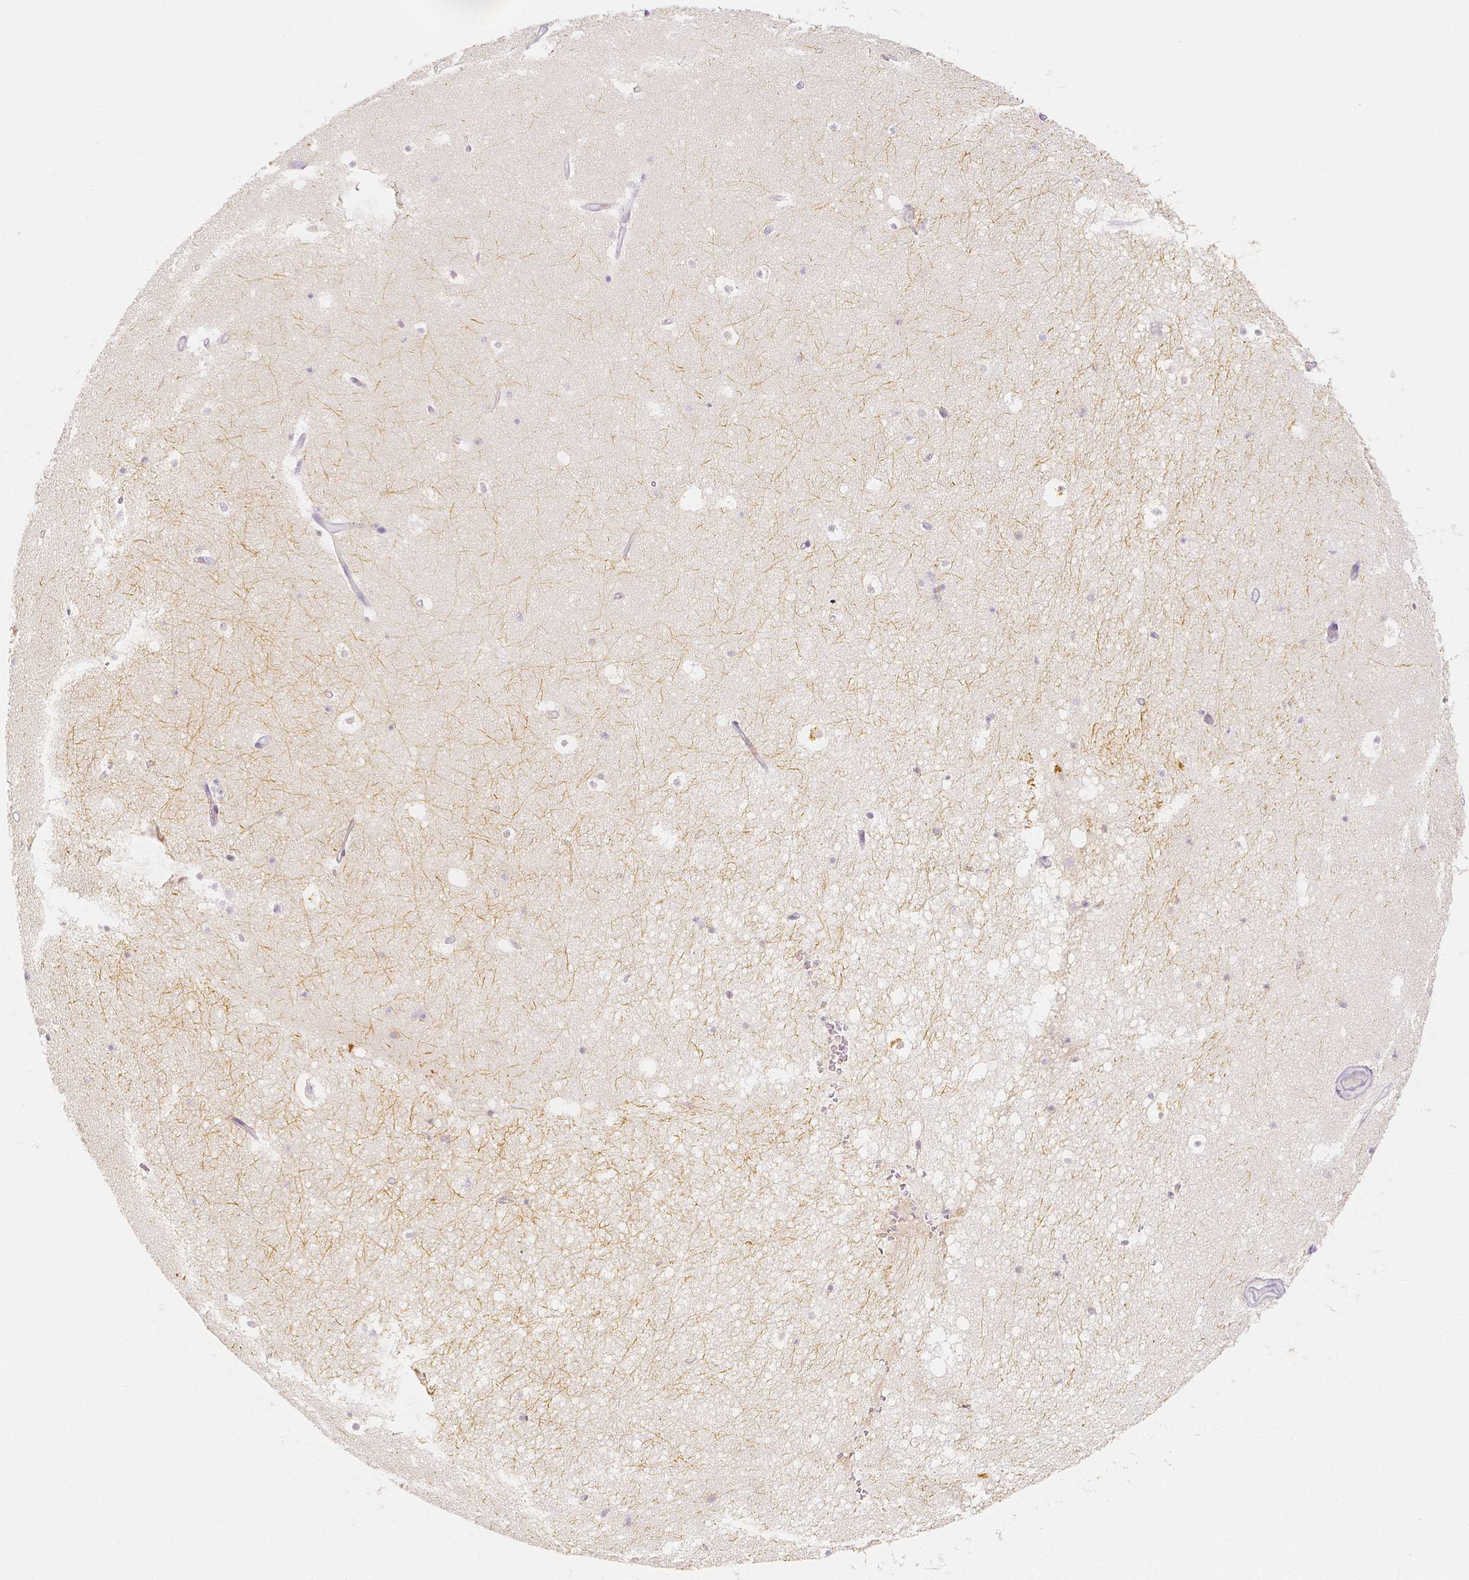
{"staining": {"intensity": "negative", "quantity": "none", "location": "none"}, "tissue": "hippocampus", "cell_type": "Glial cells", "image_type": "normal", "snomed": [{"axis": "morphology", "description": "Normal tissue, NOS"}, {"axis": "topography", "description": "Hippocampus"}], "caption": "Immunohistochemistry of normal hippocampus exhibits no positivity in glial cells.", "gene": "BATF", "patient": {"sex": "male", "age": 26}}